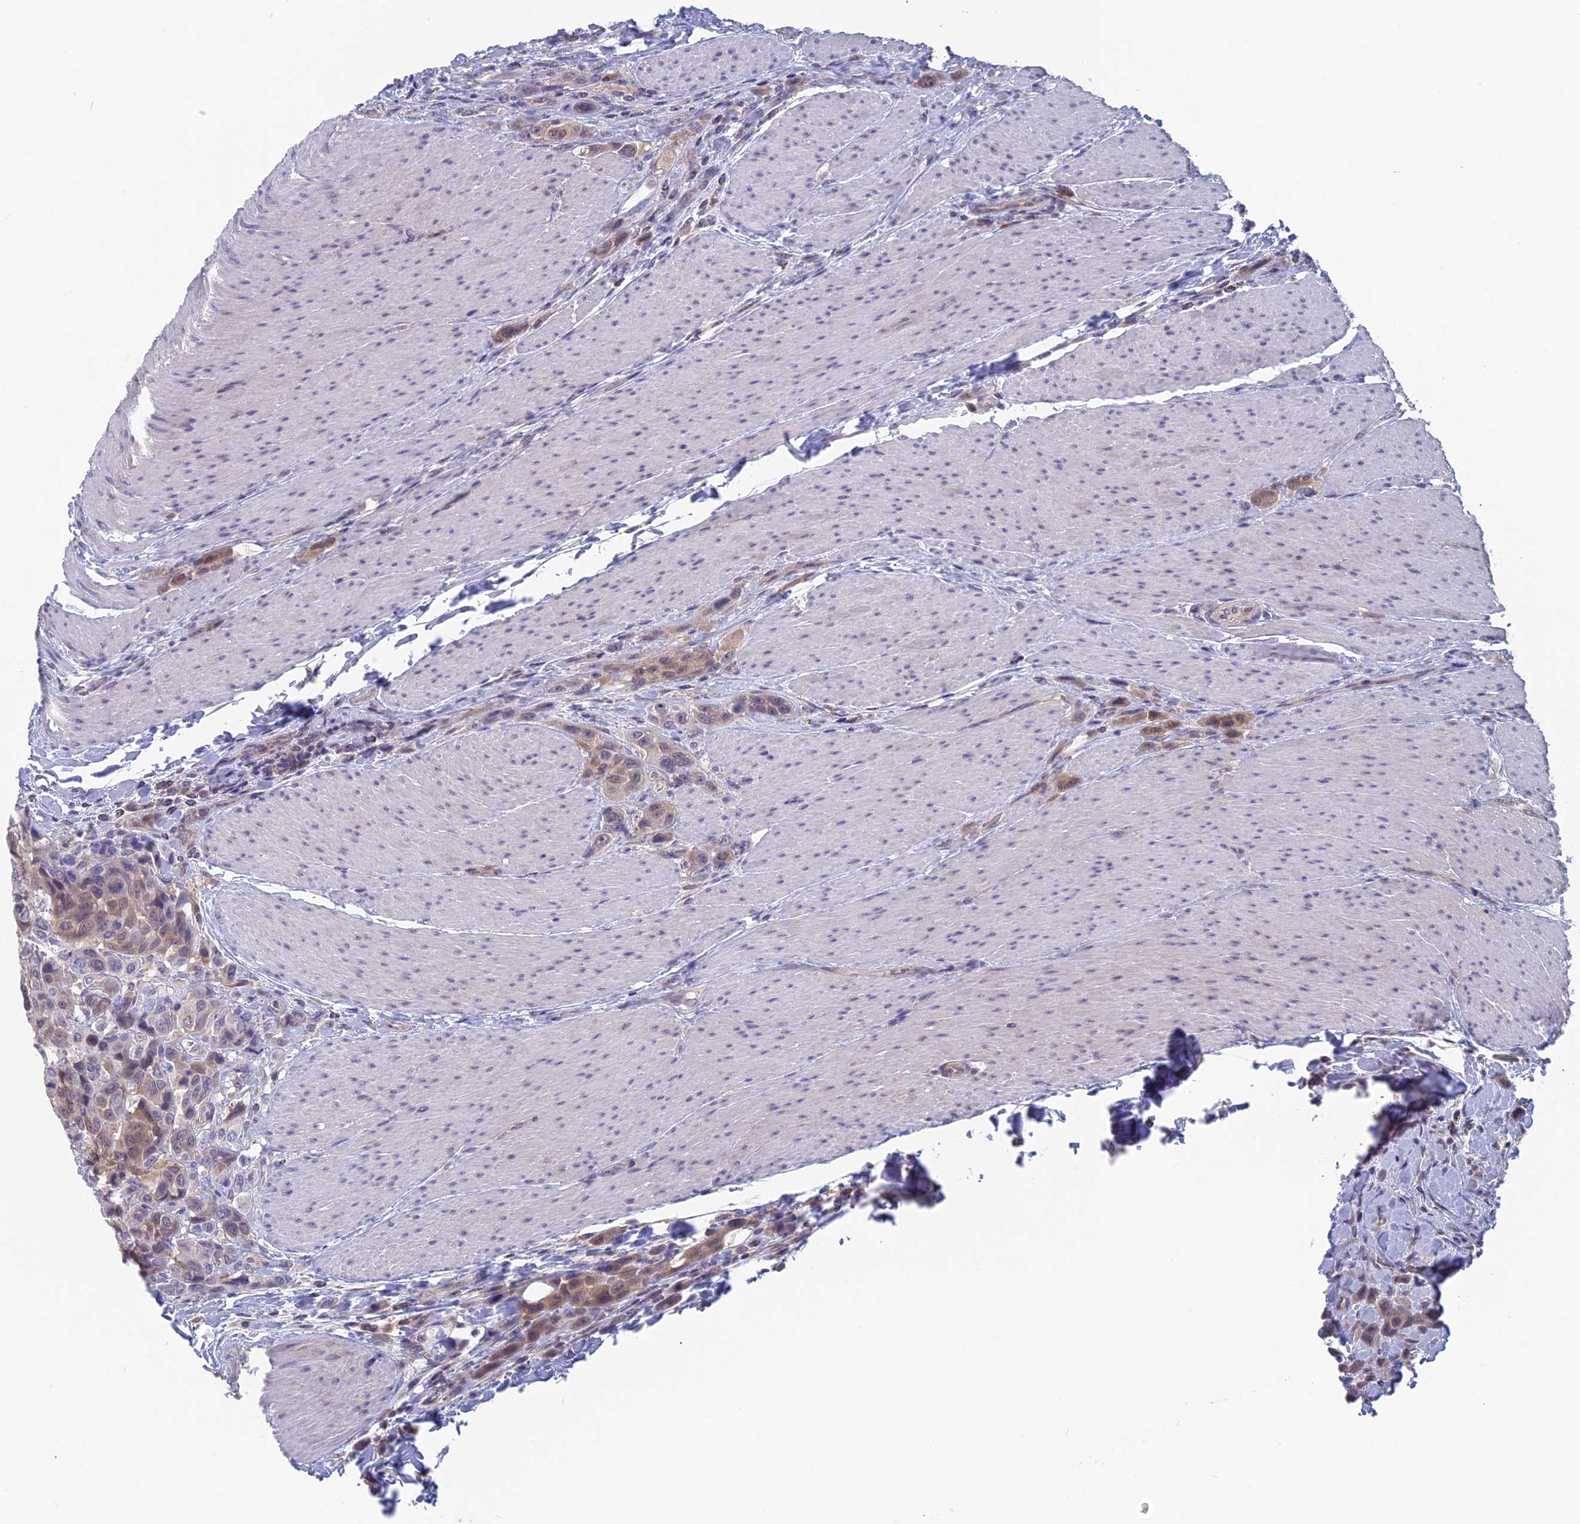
{"staining": {"intensity": "weak", "quantity": "25%-75%", "location": "cytoplasmic/membranous,nuclear"}, "tissue": "urothelial cancer", "cell_type": "Tumor cells", "image_type": "cancer", "snomed": [{"axis": "morphology", "description": "Urothelial carcinoma, High grade"}, {"axis": "topography", "description": "Urinary bladder"}], "caption": "A brown stain highlights weak cytoplasmic/membranous and nuclear staining of a protein in human urothelial cancer tumor cells.", "gene": "MRI1", "patient": {"sex": "male", "age": 50}}